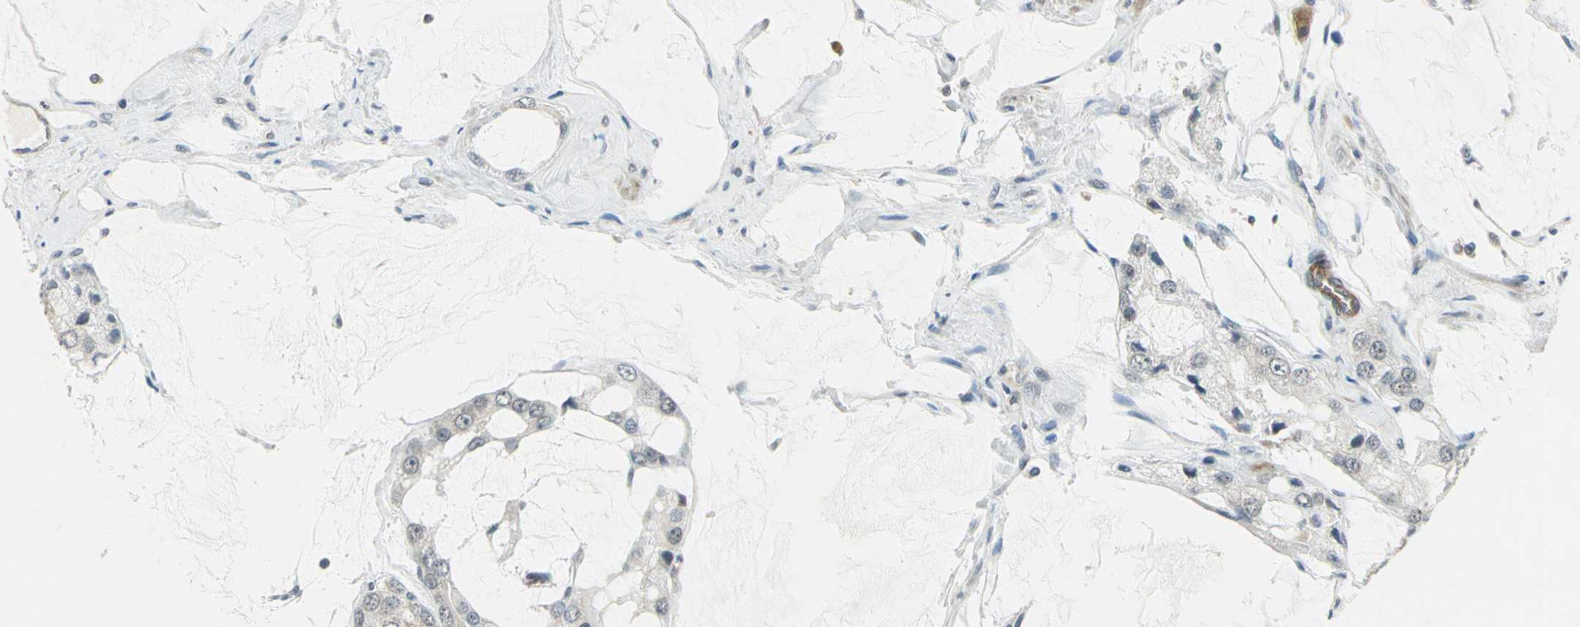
{"staining": {"intensity": "negative", "quantity": "none", "location": "none"}, "tissue": "prostate cancer", "cell_type": "Tumor cells", "image_type": "cancer", "snomed": [{"axis": "morphology", "description": "Adenocarcinoma, High grade"}, {"axis": "topography", "description": "Prostate"}], "caption": "This is a micrograph of IHC staining of prostate cancer, which shows no positivity in tumor cells. (DAB (3,3'-diaminobenzidine) IHC visualized using brightfield microscopy, high magnification).", "gene": "PLAGL2", "patient": {"sex": "male", "age": 67}}